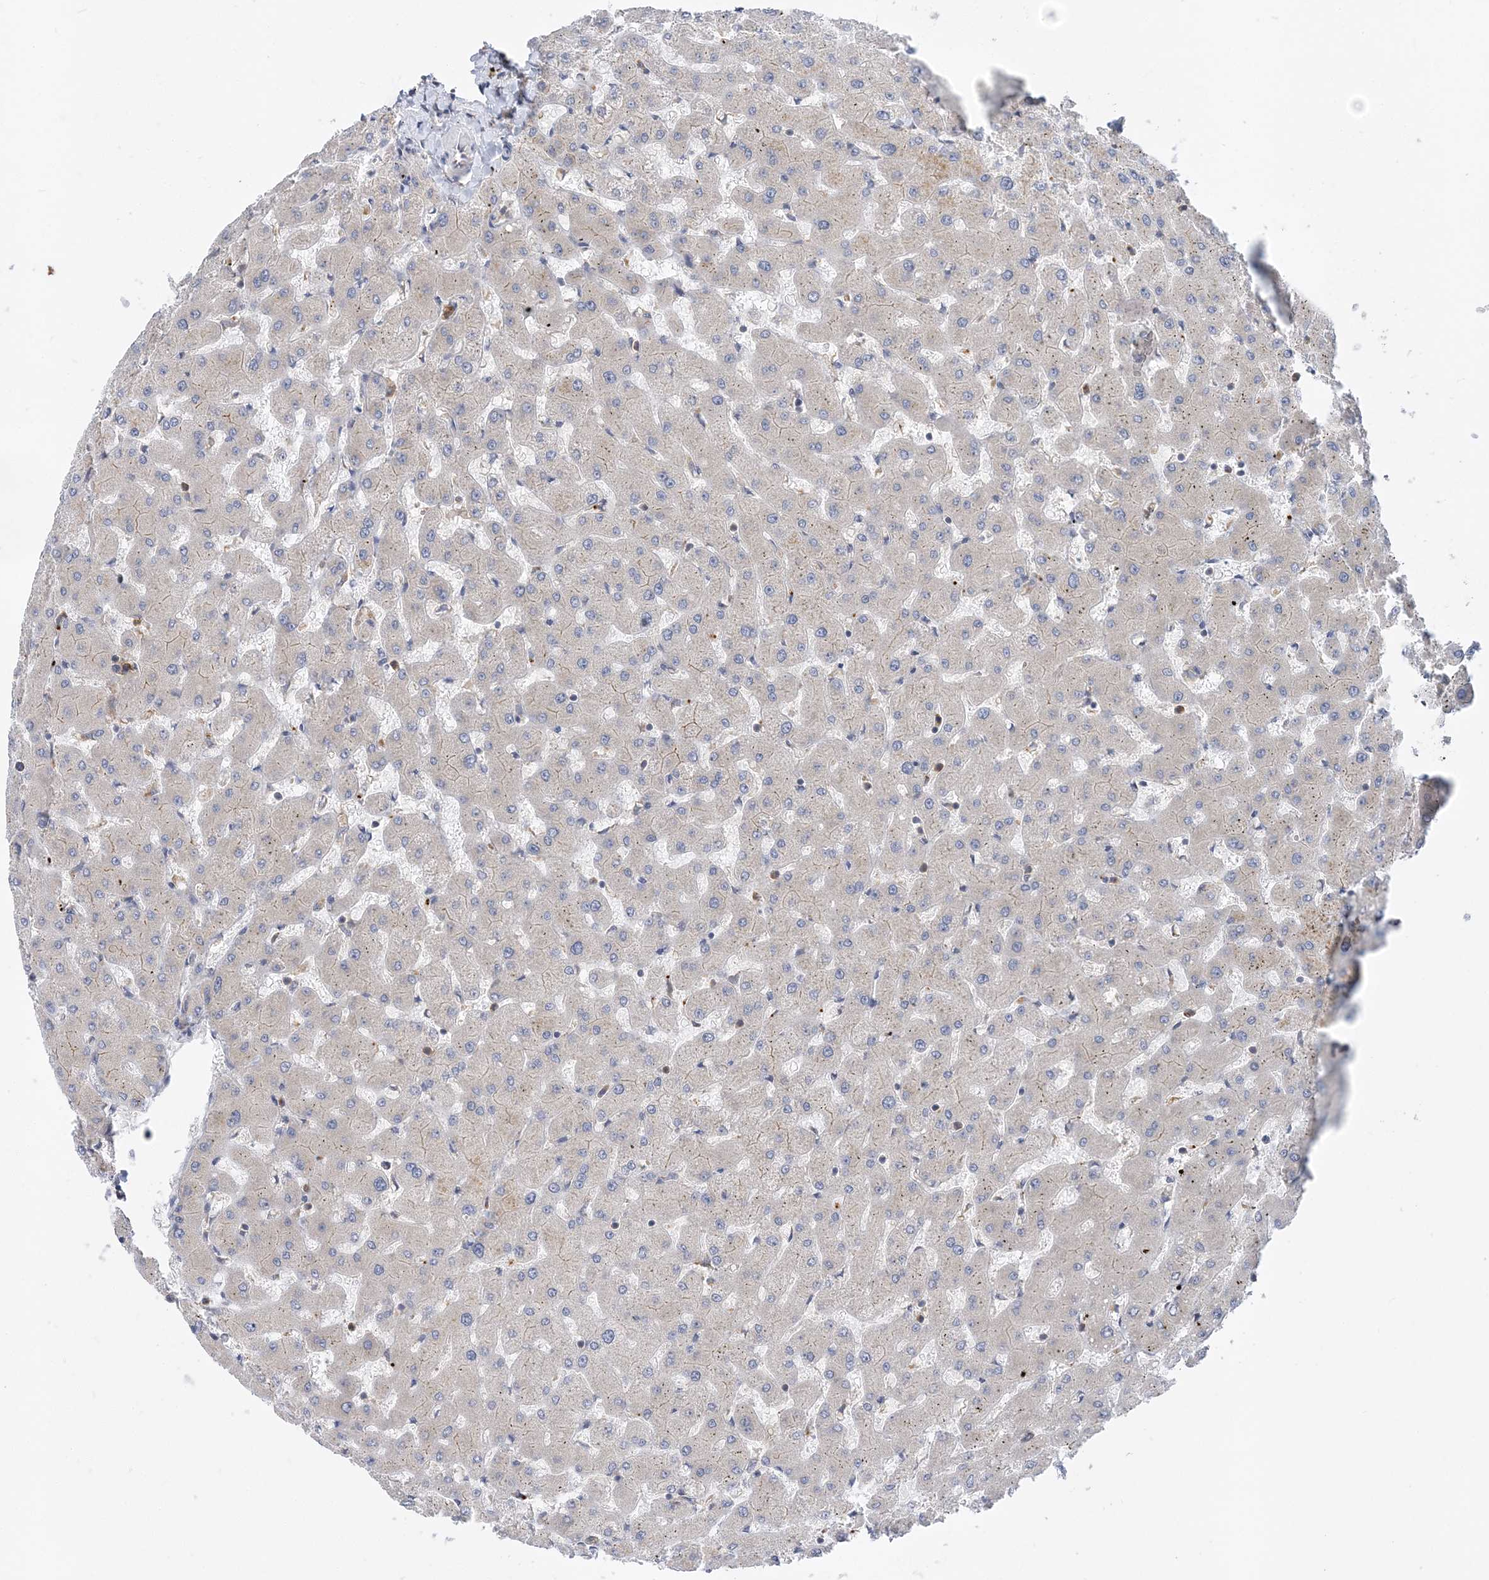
{"staining": {"intensity": "weak", "quantity": "25%-75%", "location": "cytoplasmic/membranous"}, "tissue": "liver", "cell_type": "Cholangiocytes", "image_type": "normal", "snomed": [{"axis": "morphology", "description": "Normal tissue, NOS"}, {"axis": "topography", "description": "Liver"}], "caption": "Immunohistochemical staining of normal liver reveals 25%-75% levels of weak cytoplasmic/membranous protein staining in approximately 25%-75% of cholangiocytes.", "gene": "LARP4B", "patient": {"sex": "female", "age": 63}}